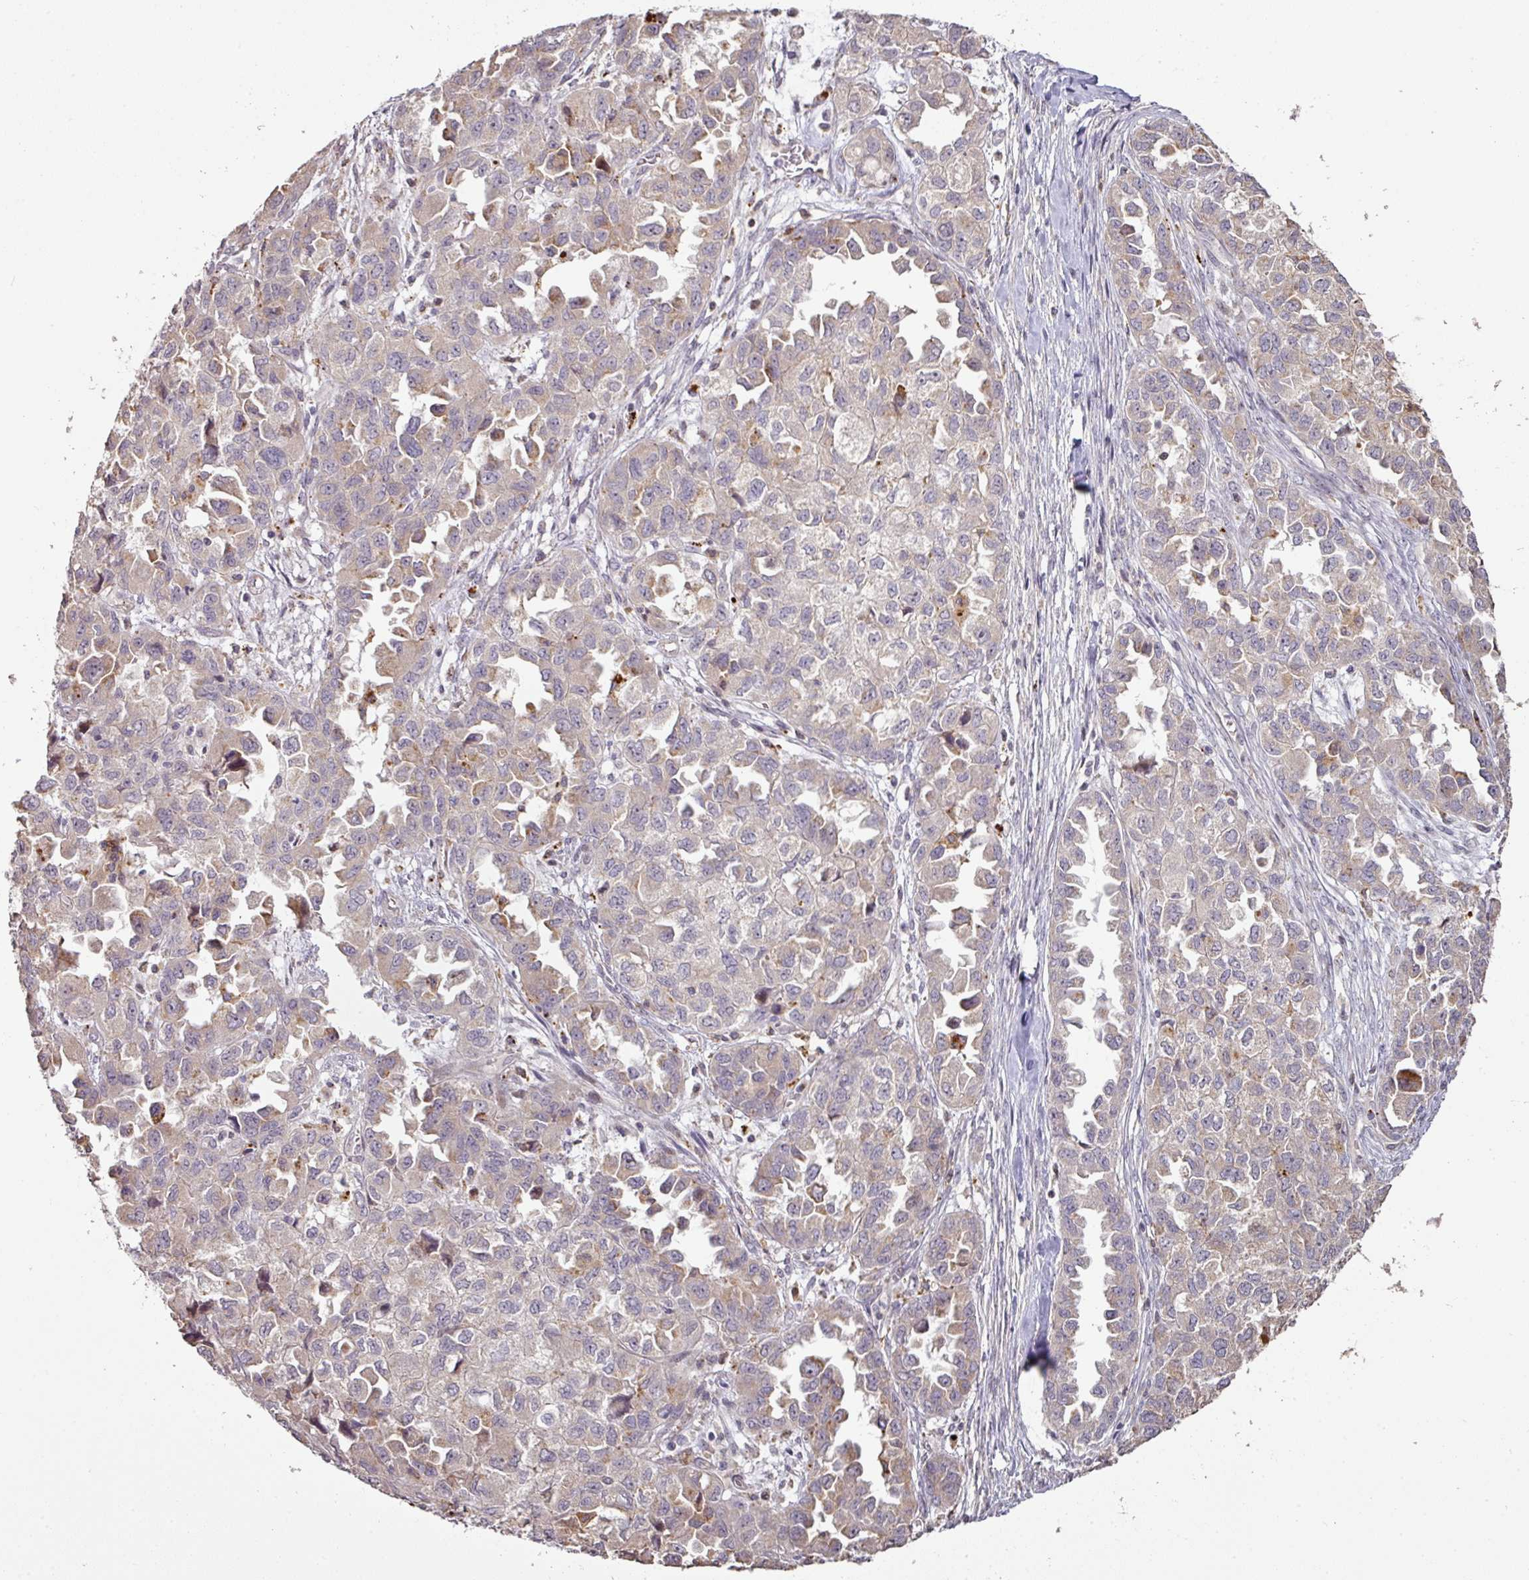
{"staining": {"intensity": "weak", "quantity": "25%-75%", "location": "cytoplasmic/membranous"}, "tissue": "ovarian cancer", "cell_type": "Tumor cells", "image_type": "cancer", "snomed": [{"axis": "morphology", "description": "Cystadenocarcinoma, serous, NOS"}, {"axis": "topography", "description": "Ovary"}], "caption": "Ovarian cancer (serous cystadenocarcinoma) was stained to show a protein in brown. There is low levels of weak cytoplasmic/membranous staining in about 25%-75% of tumor cells.", "gene": "CXCR5", "patient": {"sex": "female", "age": 84}}